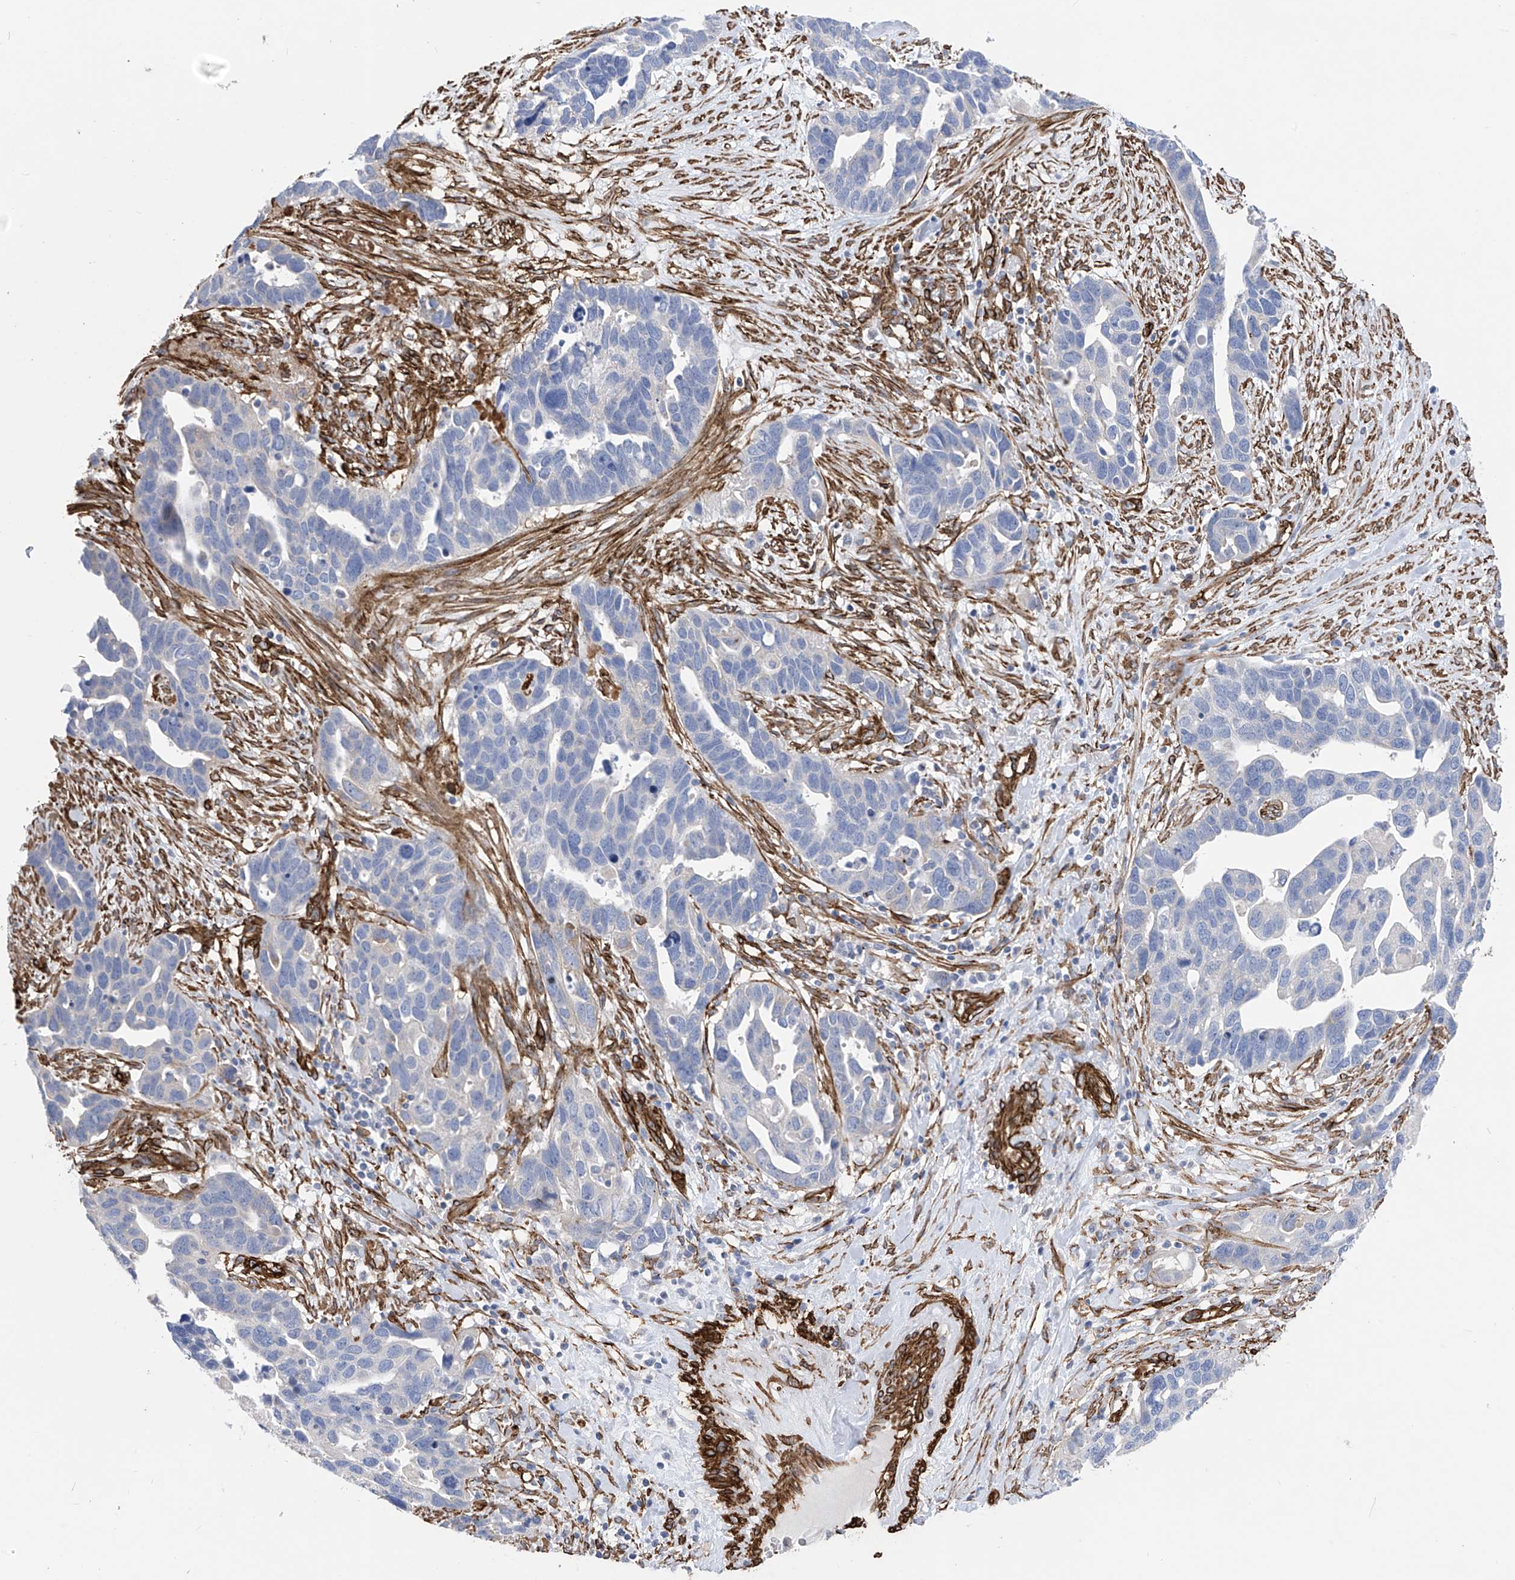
{"staining": {"intensity": "negative", "quantity": "none", "location": "none"}, "tissue": "ovarian cancer", "cell_type": "Tumor cells", "image_type": "cancer", "snomed": [{"axis": "morphology", "description": "Cystadenocarcinoma, serous, NOS"}, {"axis": "topography", "description": "Ovary"}], "caption": "High power microscopy photomicrograph of an immunohistochemistry (IHC) histopathology image of ovarian cancer, revealing no significant expression in tumor cells.", "gene": "UBTD1", "patient": {"sex": "female", "age": 54}}